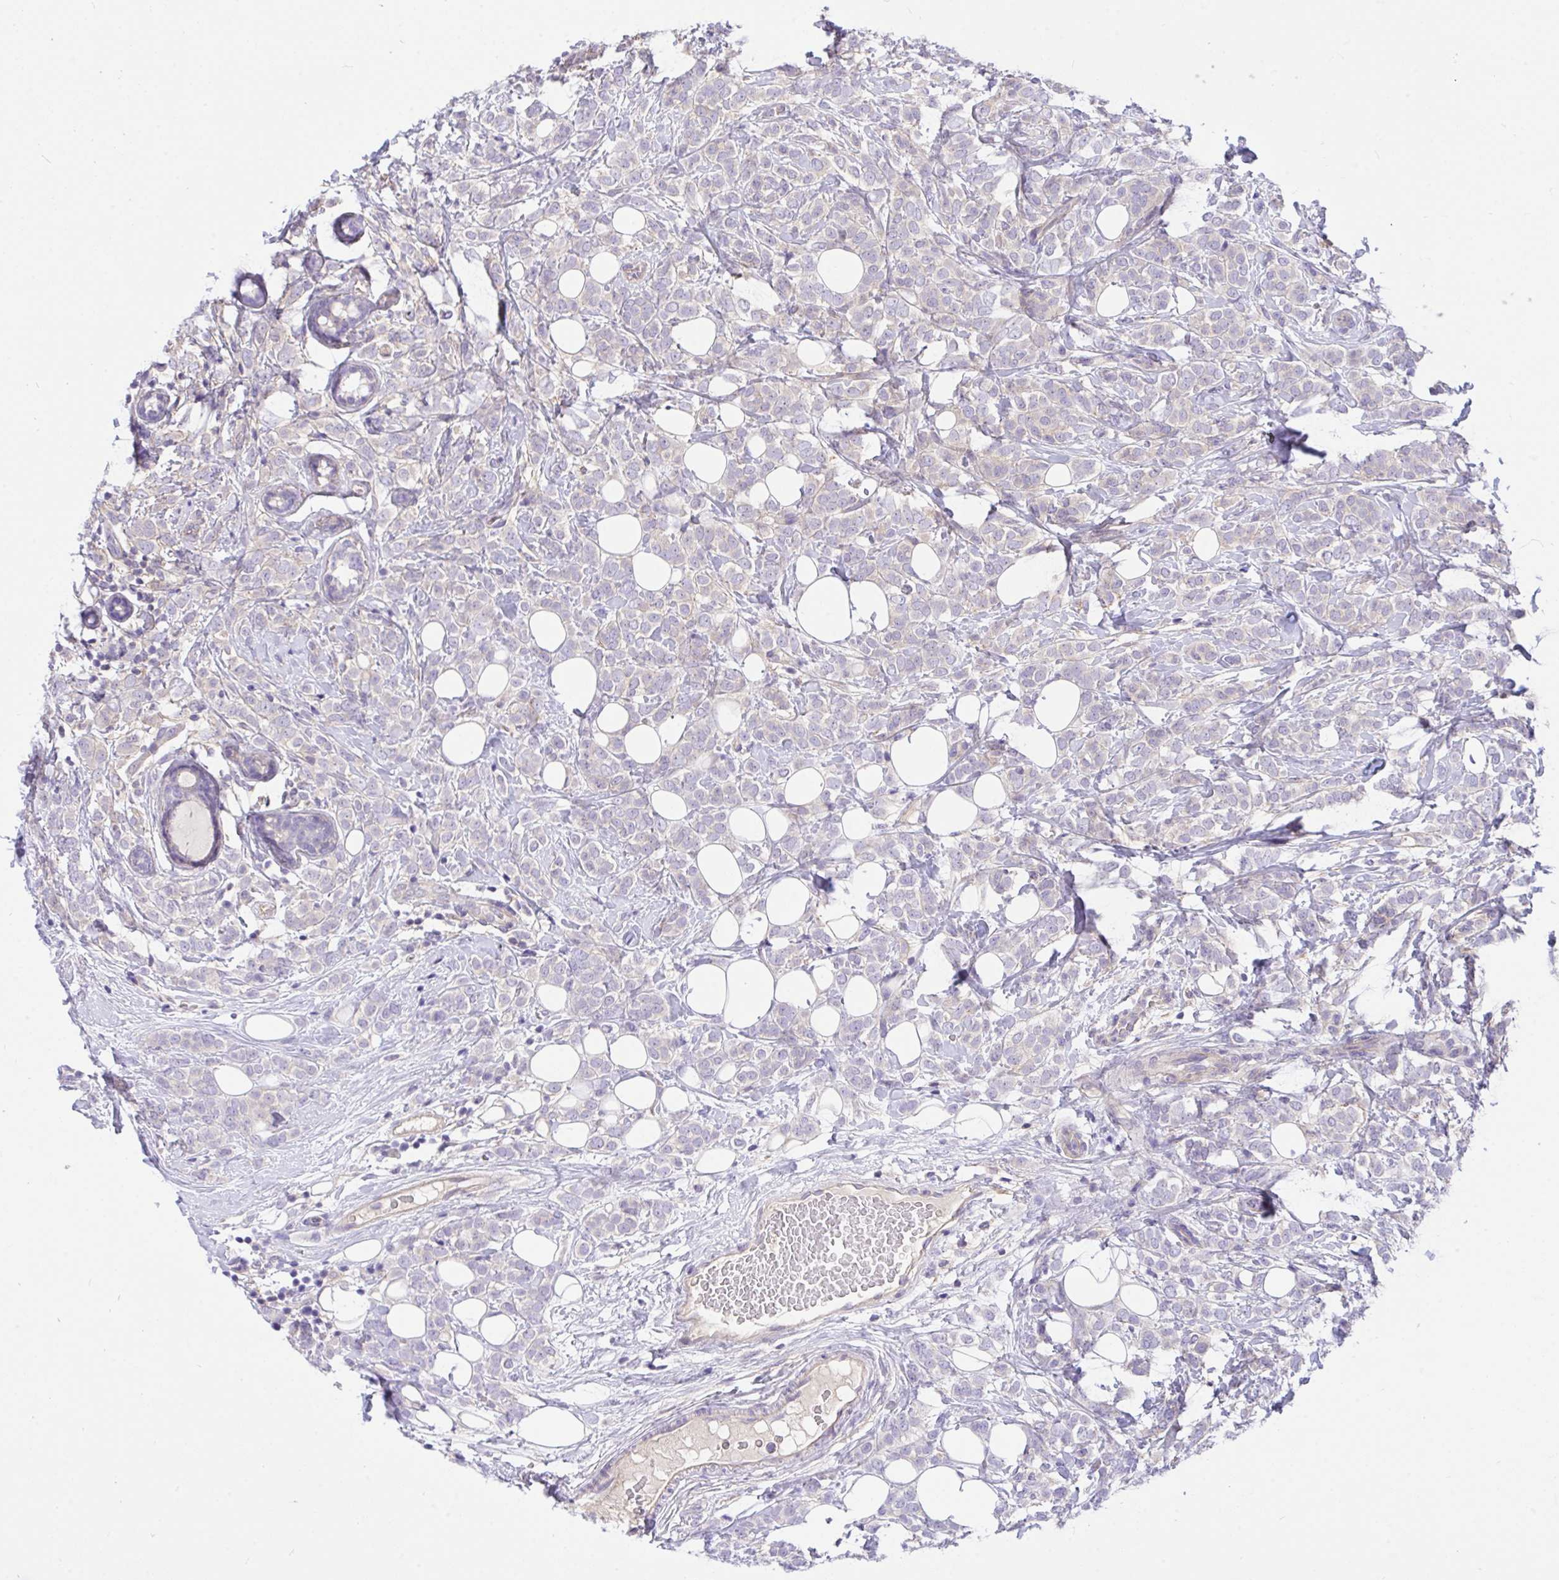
{"staining": {"intensity": "negative", "quantity": "none", "location": "none"}, "tissue": "breast cancer", "cell_type": "Tumor cells", "image_type": "cancer", "snomed": [{"axis": "morphology", "description": "Lobular carcinoma"}, {"axis": "topography", "description": "Breast"}], "caption": "Micrograph shows no significant protein expression in tumor cells of breast cancer.", "gene": "TLN2", "patient": {"sex": "female", "age": 49}}